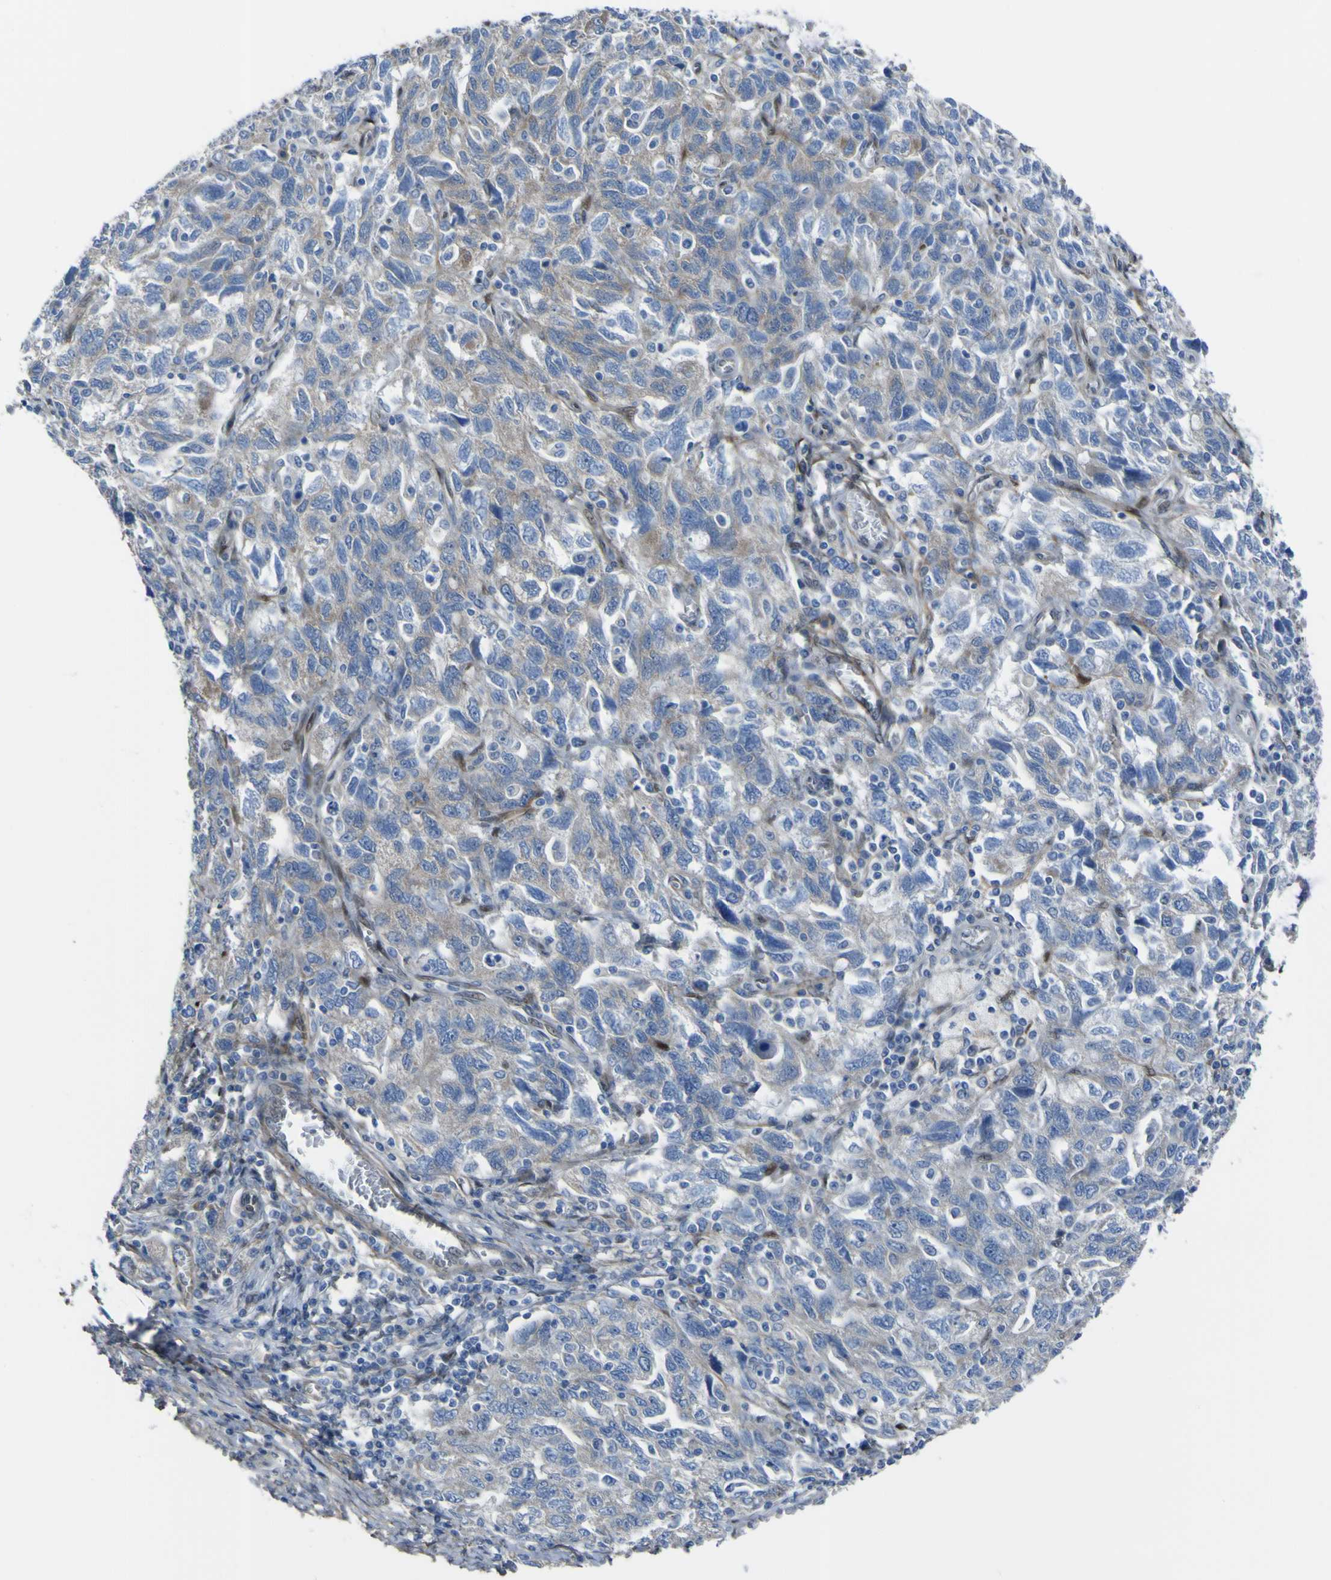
{"staining": {"intensity": "moderate", "quantity": "25%-75%", "location": "cytoplasmic/membranous"}, "tissue": "ovarian cancer", "cell_type": "Tumor cells", "image_type": "cancer", "snomed": [{"axis": "morphology", "description": "Carcinoma, NOS"}, {"axis": "morphology", "description": "Cystadenocarcinoma, serous, NOS"}, {"axis": "topography", "description": "Ovary"}], "caption": "Serous cystadenocarcinoma (ovarian) was stained to show a protein in brown. There is medium levels of moderate cytoplasmic/membranous expression in approximately 25%-75% of tumor cells.", "gene": "LRRN1", "patient": {"sex": "female", "age": 69}}